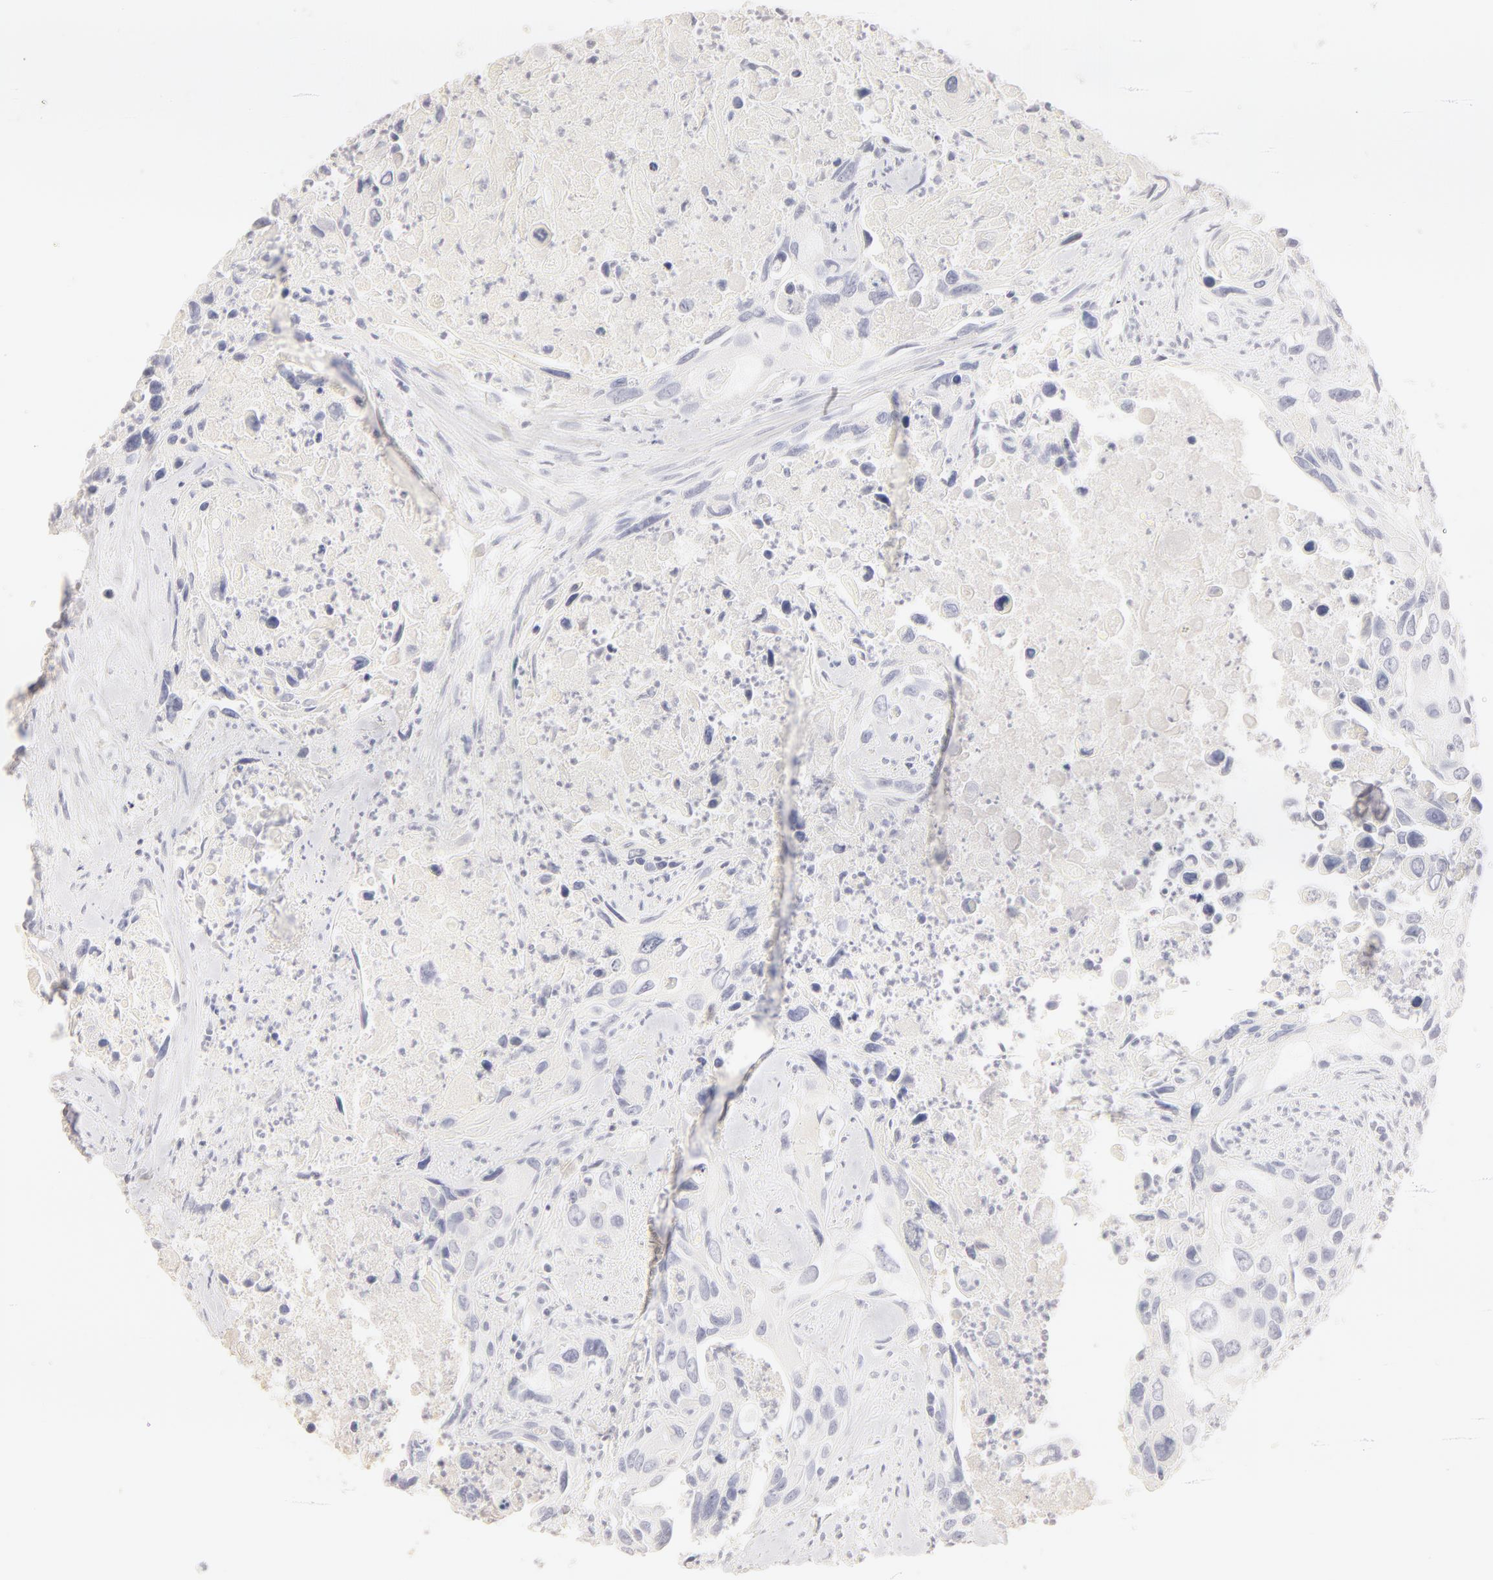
{"staining": {"intensity": "negative", "quantity": "none", "location": "none"}, "tissue": "urothelial cancer", "cell_type": "Tumor cells", "image_type": "cancer", "snomed": [{"axis": "morphology", "description": "Urothelial carcinoma, High grade"}, {"axis": "topography", "description": "Urinary bladder"}], "caption": "DAB immunohistochemical staining of human urothelial cancer displays no significant positivity in tumor cells.", "gene": "LGALS7B", "patient": {"sex": "male", "age": 71}}